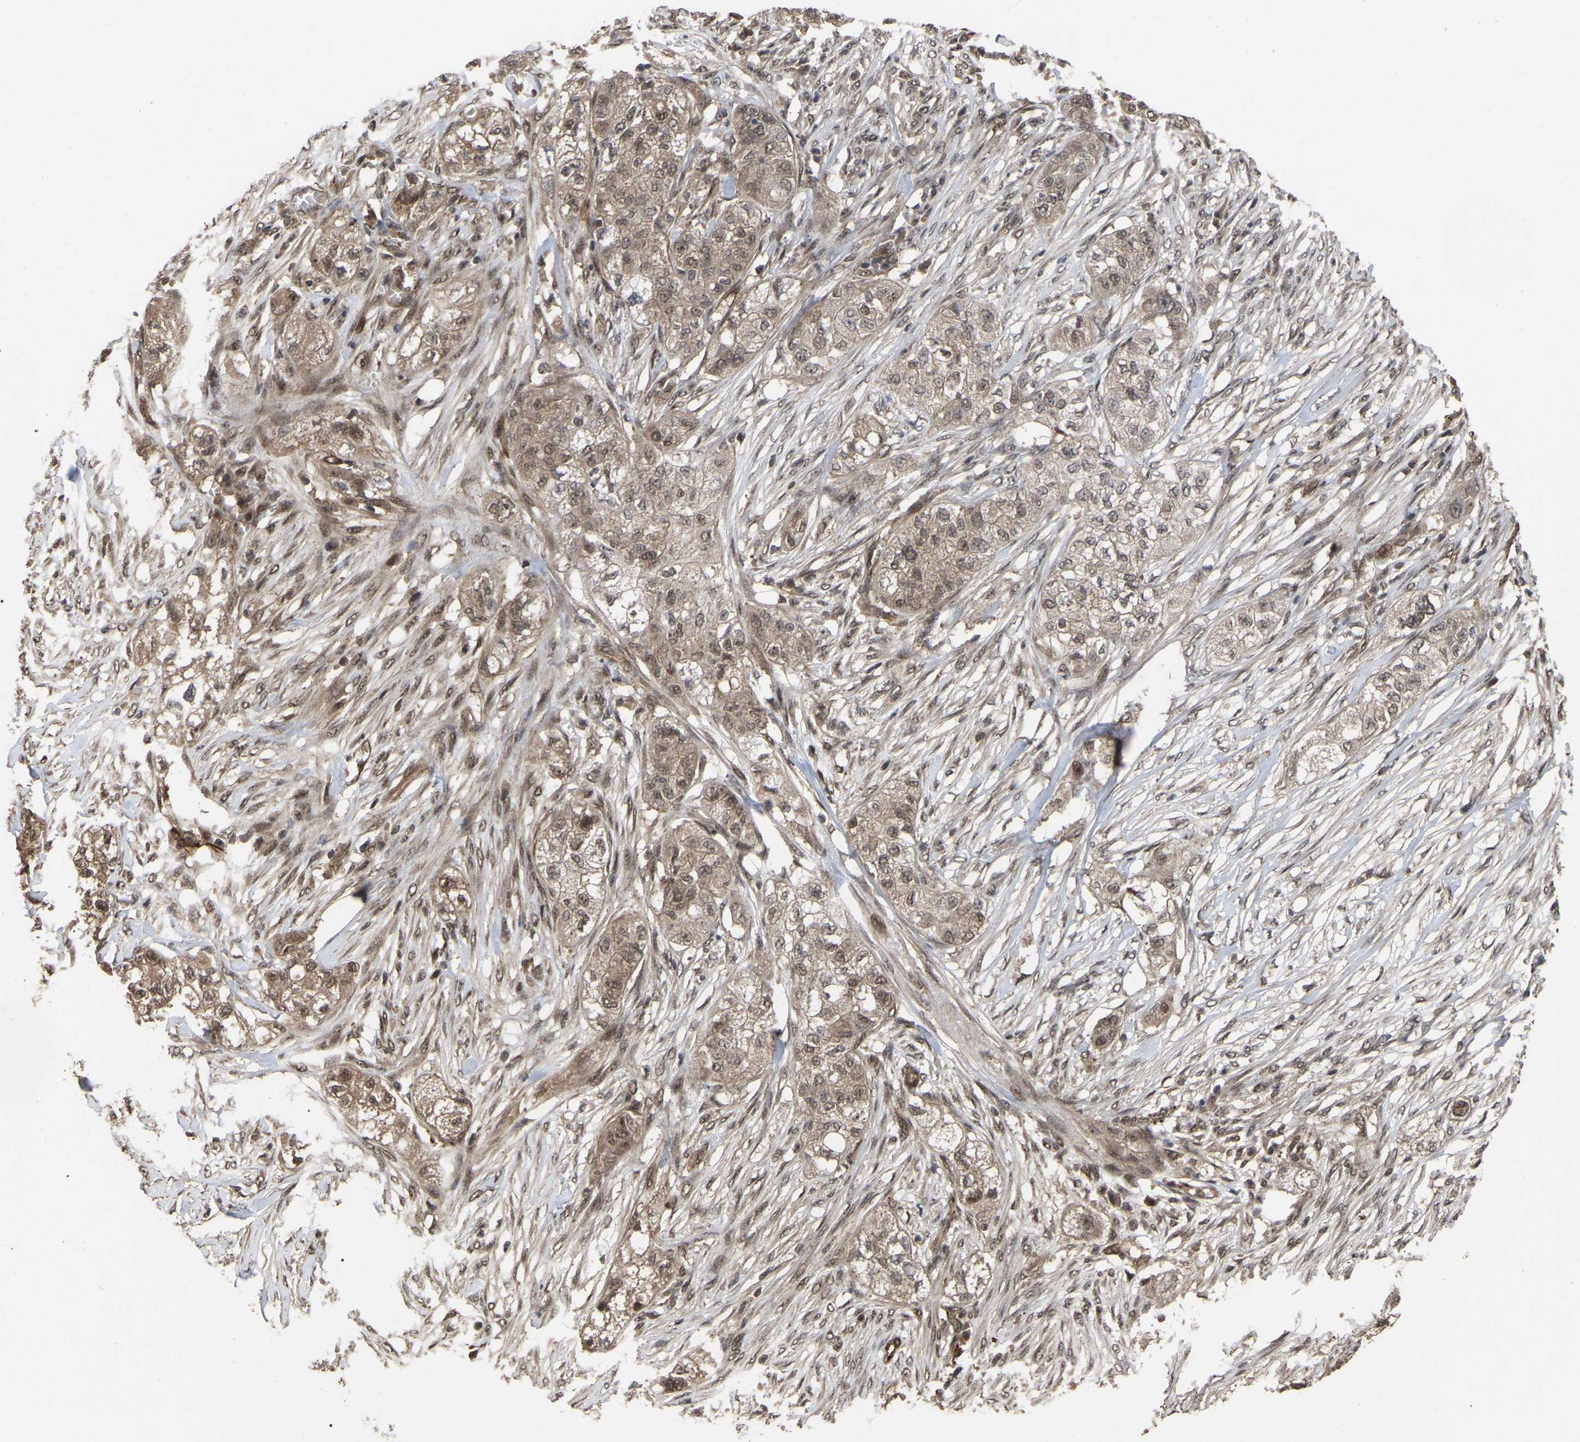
{"staining": {"intensity": "weak", "quantity": ">75%", "location": "cytoplasmic/membranous,nuclear"}, "tissue": "pancreatic cancer", "cell_type": "Tumor cells", "image_type": "cancer", "snomed": [{"axis": "morphology", "description": "Adenocarcinoma, NOS"}, {"axis": "topography", "description": "Pancreas"}], "caption": "Tumor cells demonstrate low levels of weak cytoplasmic/membranous and nuclear positivity in approximately >75% of cells in human pancreatic adenocarcinoma.", "gene": "FAM161B", "patient": {"sex": "female", "age": 78}}